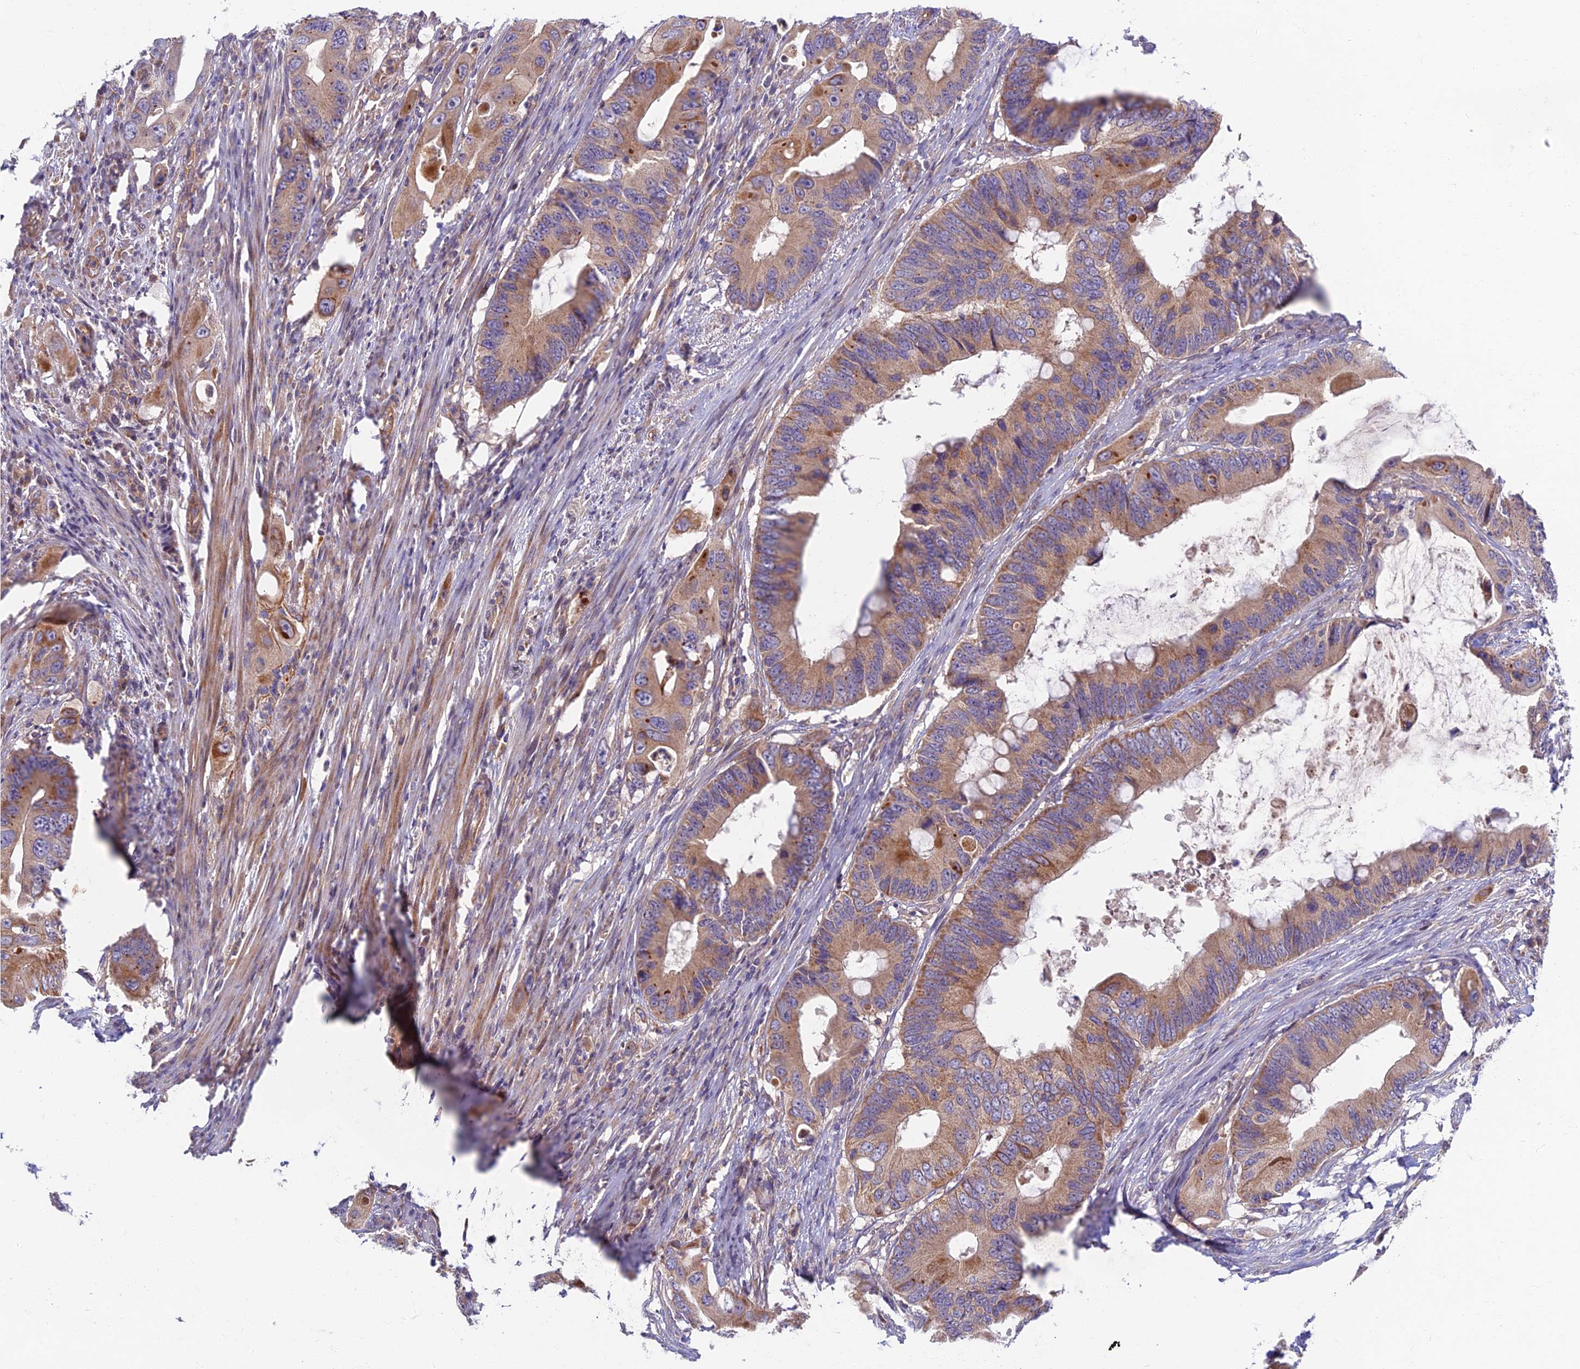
{"staining": {"intensity": "moderate", "quantity": "25%-75%", "location": "cytoplasmic/membranous"}, "tissue": "colorectal cancer", "cell_type": "Tumor cells", "image_type": "cancer", "snomed": [{"axis": "morphology", "description": "Adenocarcinoma, NOS"}, {"axis": "topography", "description": "Colon"}], "caption": "Approximately 25%-75% of tumor cells in human colorectal cancer exhibit moderate cytoplasmic/membranous protein positivity as visualized by brown immunohistochemical staining.", "gene": "SOGA1", "patient": {"sex": "male", "age": 71}}